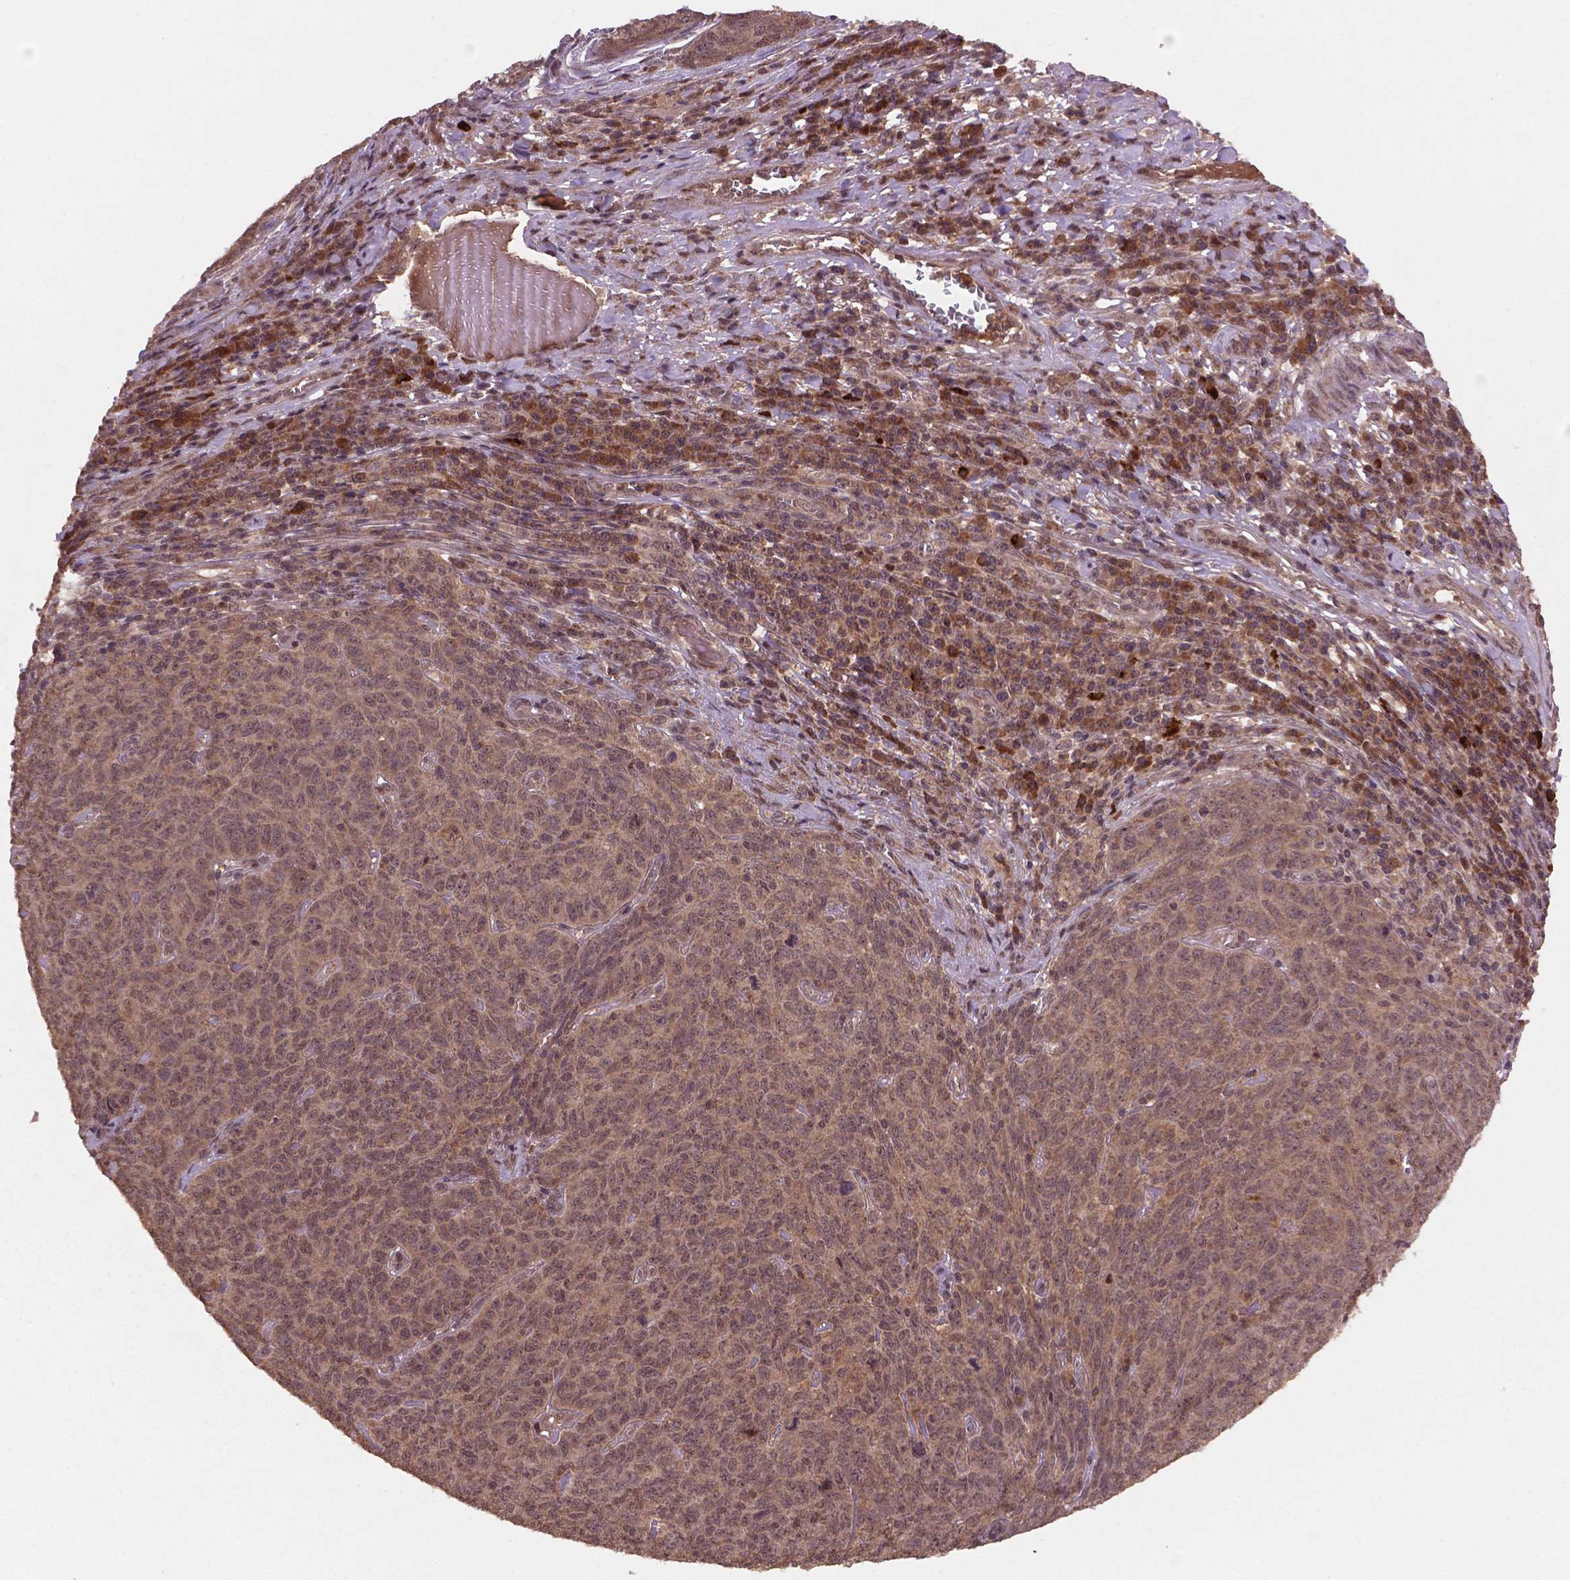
{"staining": {"intensity": "weak", "quantity": ">75%", "location": "cytoplasmic/membranous,nuclear"}, "tissue": "skin cancer", "cell_type": "Tumor cells", "image_type": "cancer", "snomed": [{"axis": "morphology", "description": "Squamous cell carcinoma, NOS"}, {"axis": "topography", "description": "Skin"}, {"axis": "topography", "description": "Anal"}], "caption": "Squamous cell carcinoma (skin) stained with a protein marker reveals weak staining in tumor cells.", "gene": "NIPAL2", "patient": {"sex": "female", "age": 51}}